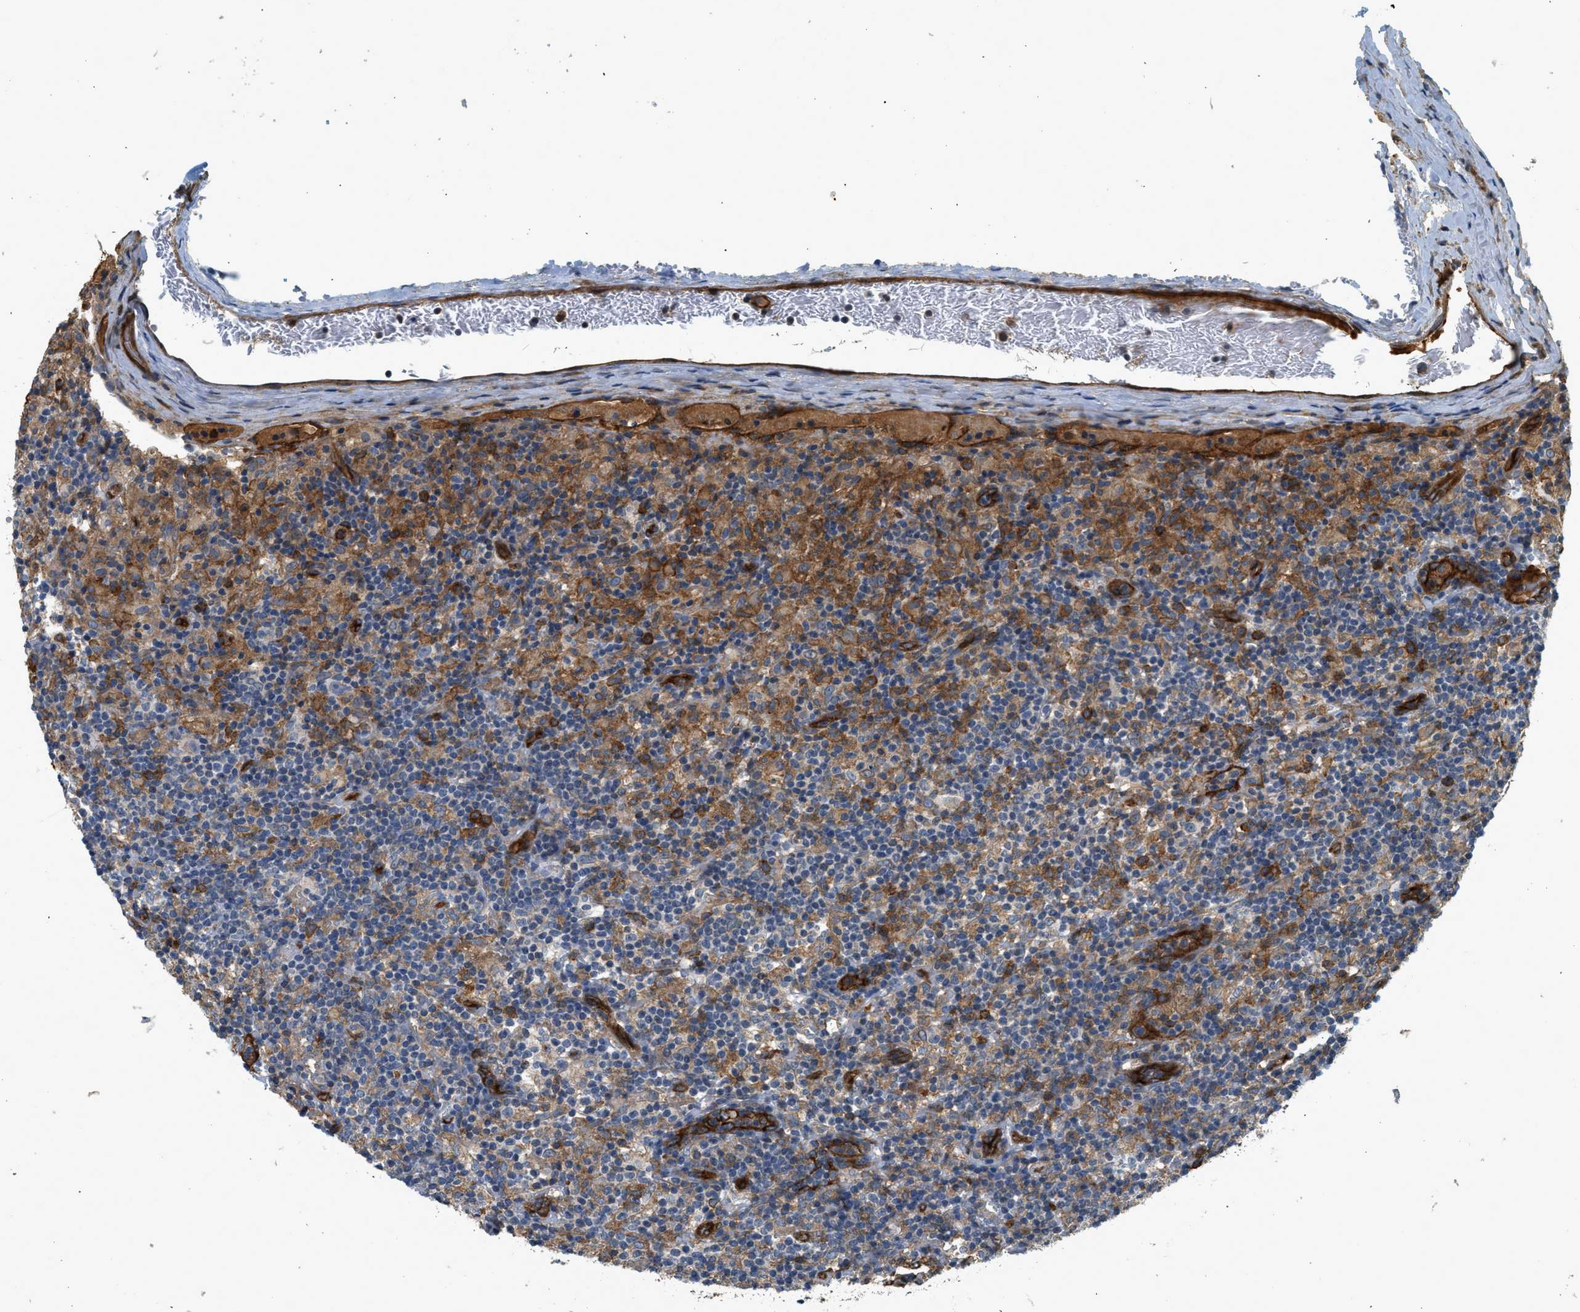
{"staining": {"intensity": "weak", "quantity": "<25%", "location": "cytoplasmic/membranous"}, "tissue": "lymphoma", "cell_type": "Tumor cells", "image_type": "cancer", "snomed": [{"axis": "morphology", "description": "Hodgkin's disease, NOS"}, {"axis": "topography", "description": "Lymph node"}], "caption": "This is a image of immunohistochemistry staining of Hodgkin's disease, which shows no staining in tumor cells. (IHC, brightfield microscopy, high magnification).", "gene": "HIP1", "patient": {"sex": "male", "age": 70}}